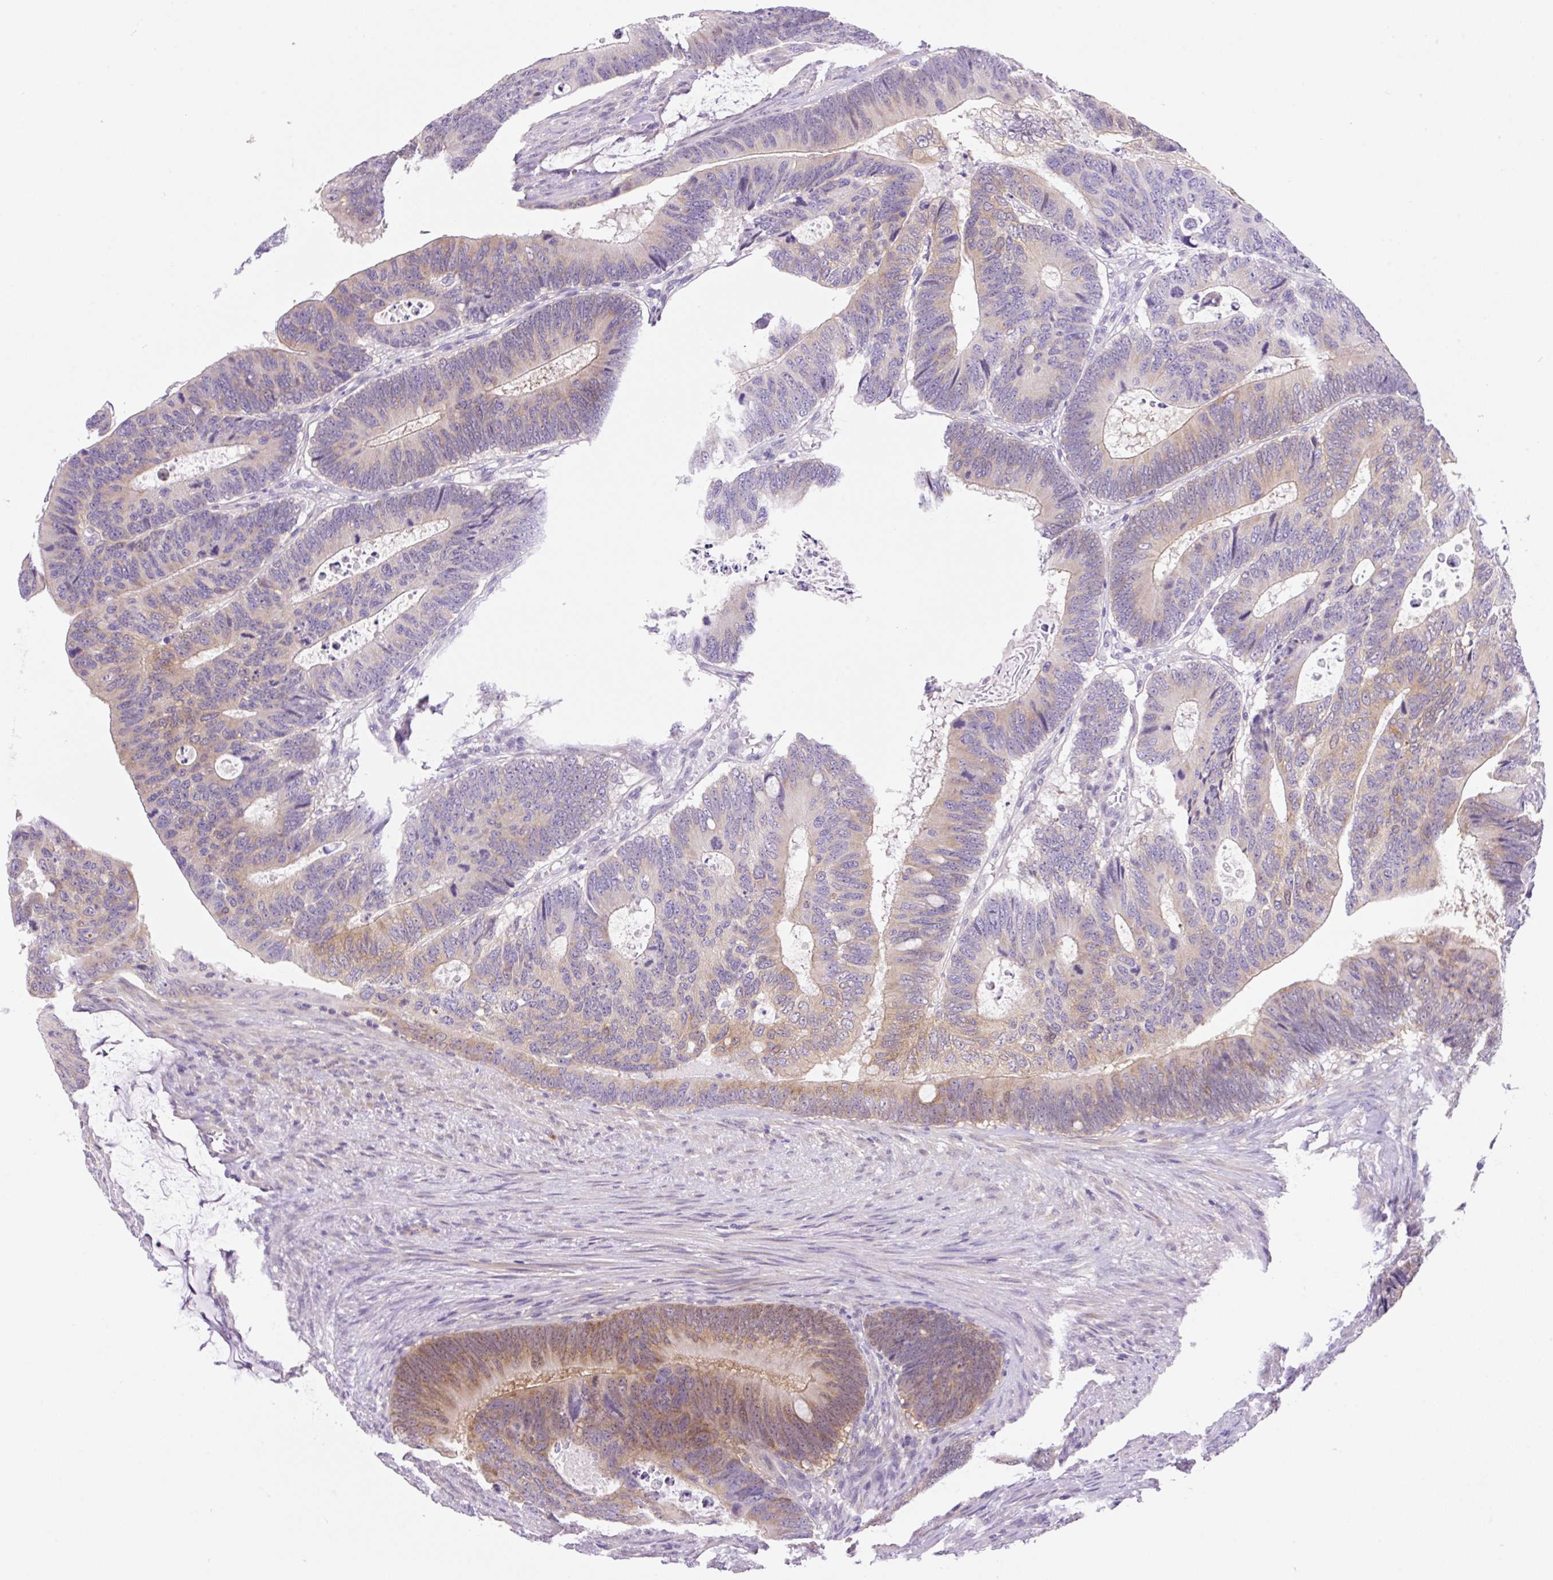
{"staining": {"intensity": "moderate", "quantity": "<25%", "location": "cytoplasmic/membranous"}, "tissue": "colorectal cancer", "cell_type": "Tumor cells", "image_type": "cancer", "snomed": [{"axis": "morphology", "description": "Adenocarcinoma, NOS"}, {"axis": "topography", "description": "Colon"}], "caption": "IHC (DAB) staining of colorectal cancer (adenocarcinoma) demonstrates moderate cytoplasmic/membranous protein expression in approximately <25% of tumor cells. (Stains: DAB (3,3'-diaminobenzidine) in brown, nuclei in blue, Microscopy: brightfield microscopy at high magnification).", "gene": "CAMK2B", "patient": {"sex": "male", "age": 62}}